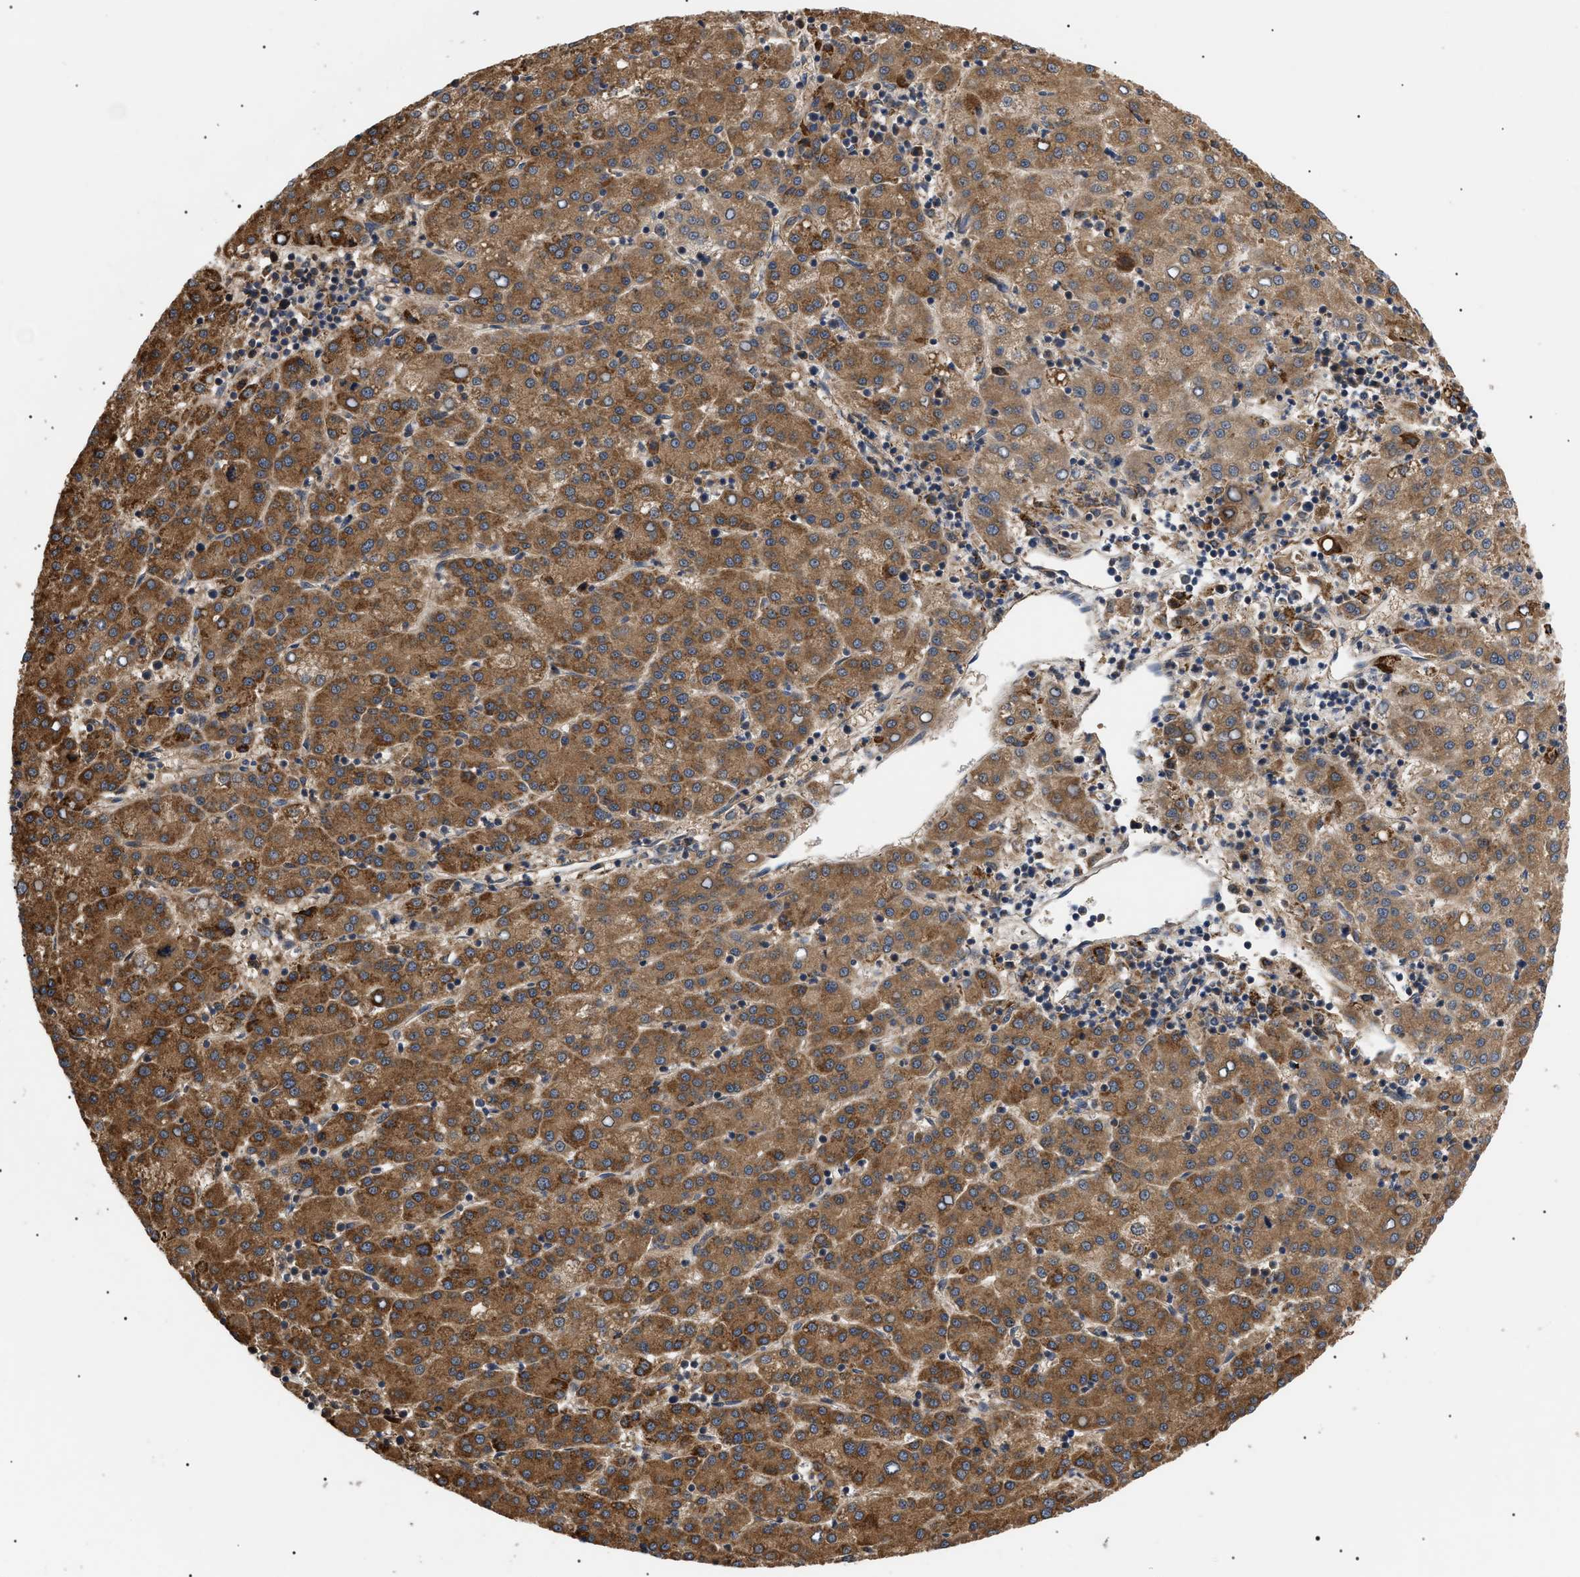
{"staining": {"intensity": "moderate", "quantity": ">75%", "location": "cytoplasmic/membranous"}, "tissue": "liver cancer", "cell_type": "Tumor cells", "image_type": "cancer", "snomed": [{"axis": "morphology", "description": "Carcinoma, Hepatocellular, NOS"}, {"axis": "topography", "description": "Liver"}], "caption": "Protein expression analysis of human liver cancer reveals moderate cytoplasmic/membranous positivity in about >75% of tumor cells.", "gene": "ASTL", "patient": {"sex": "female", "age": 58}}